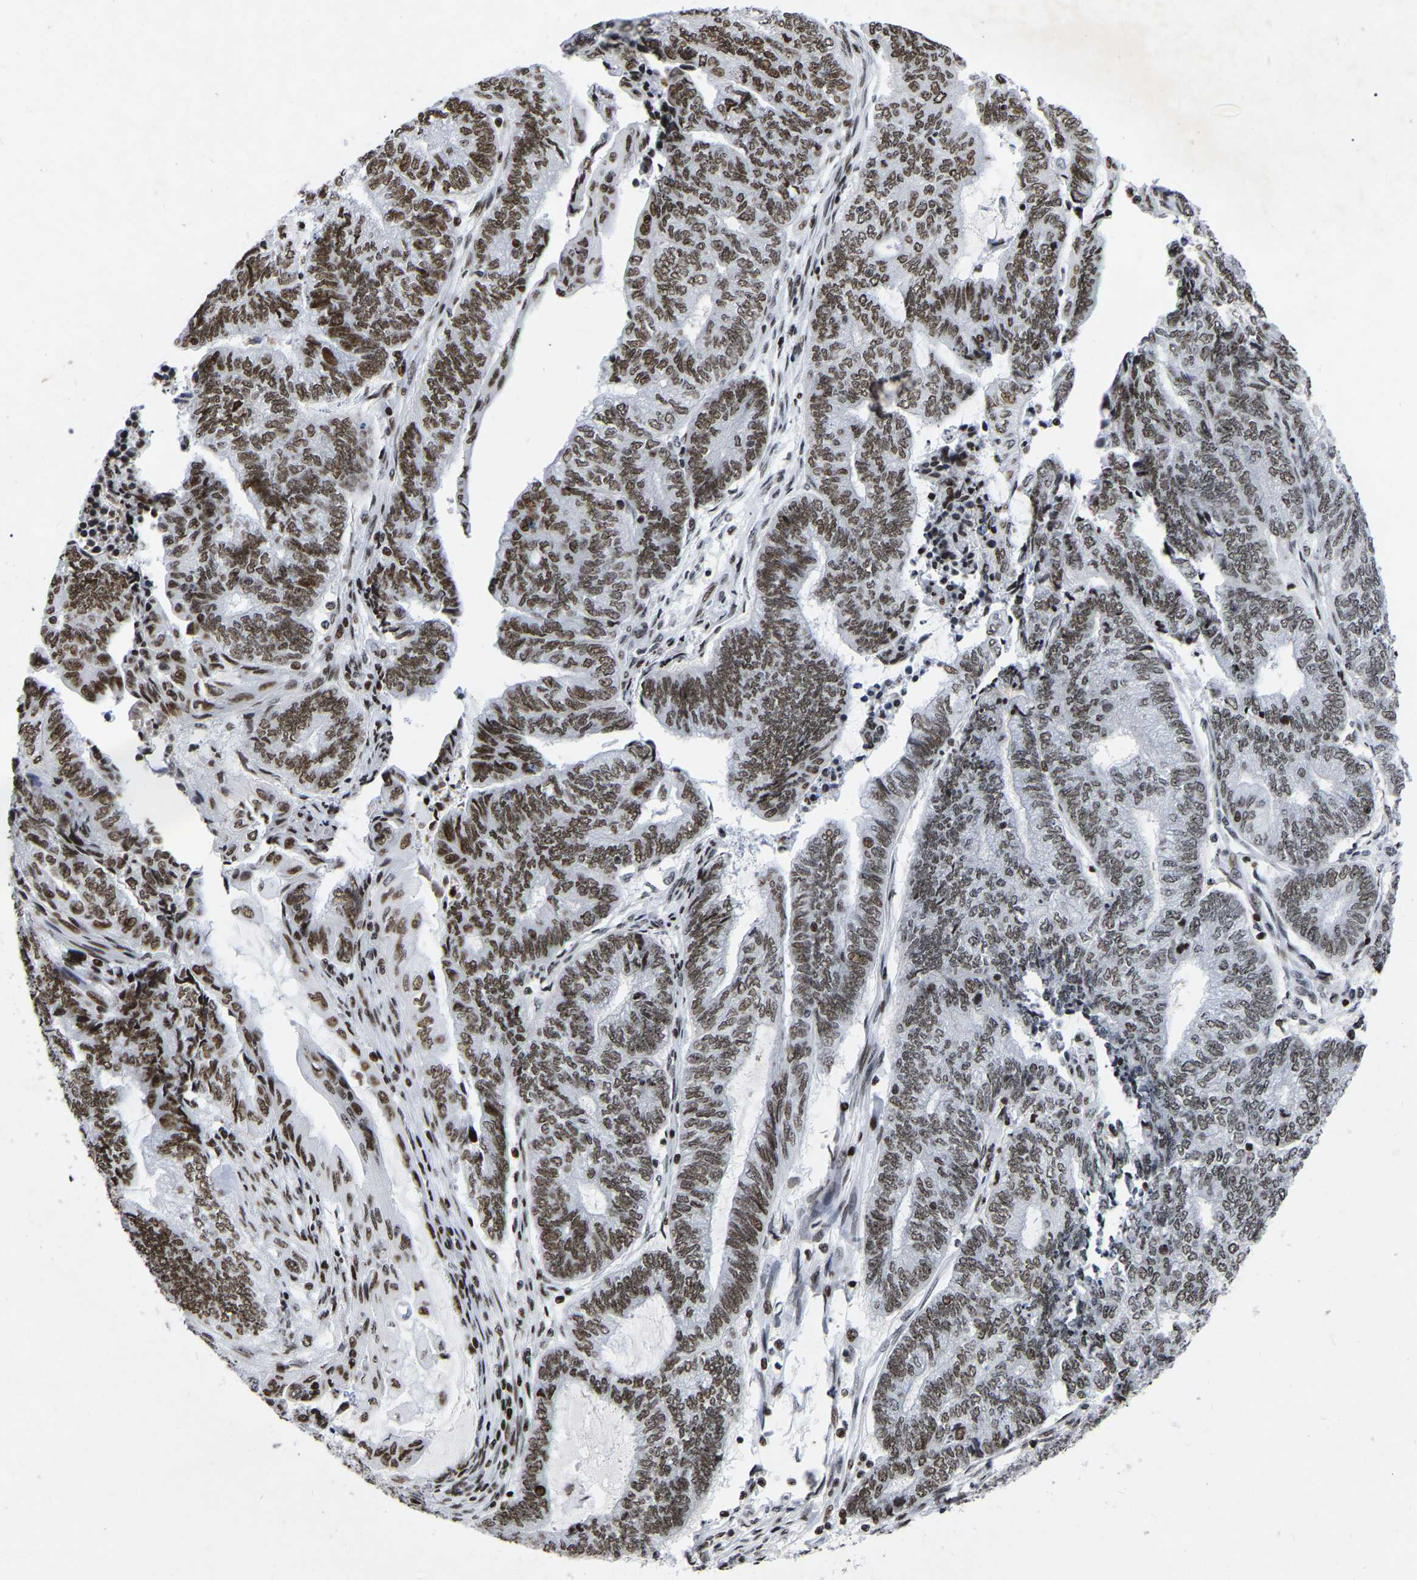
{"staining": {"intensity": "moderate", "quantity": ">75%", "location": "nuclear"}, "tissue": "endometrial cancer", "cell_type": "Tumor cells", "image_type": "cancer", "snomed": [{"axis": "morphology", "description": "Adenocarcinoma, NOS"}, {"axis": "topography", "description": "Uterus"}, {"axis": "topography", "description": "Endometrium"}], "caption": "Tumor cells exhibit medium levels of moderate nuclear positivity in approximately >75% of cells in endometrial cancer (adenocarcinoma).", "gene": "PRCC", "patient": {"sex": "female", "age": 70}}